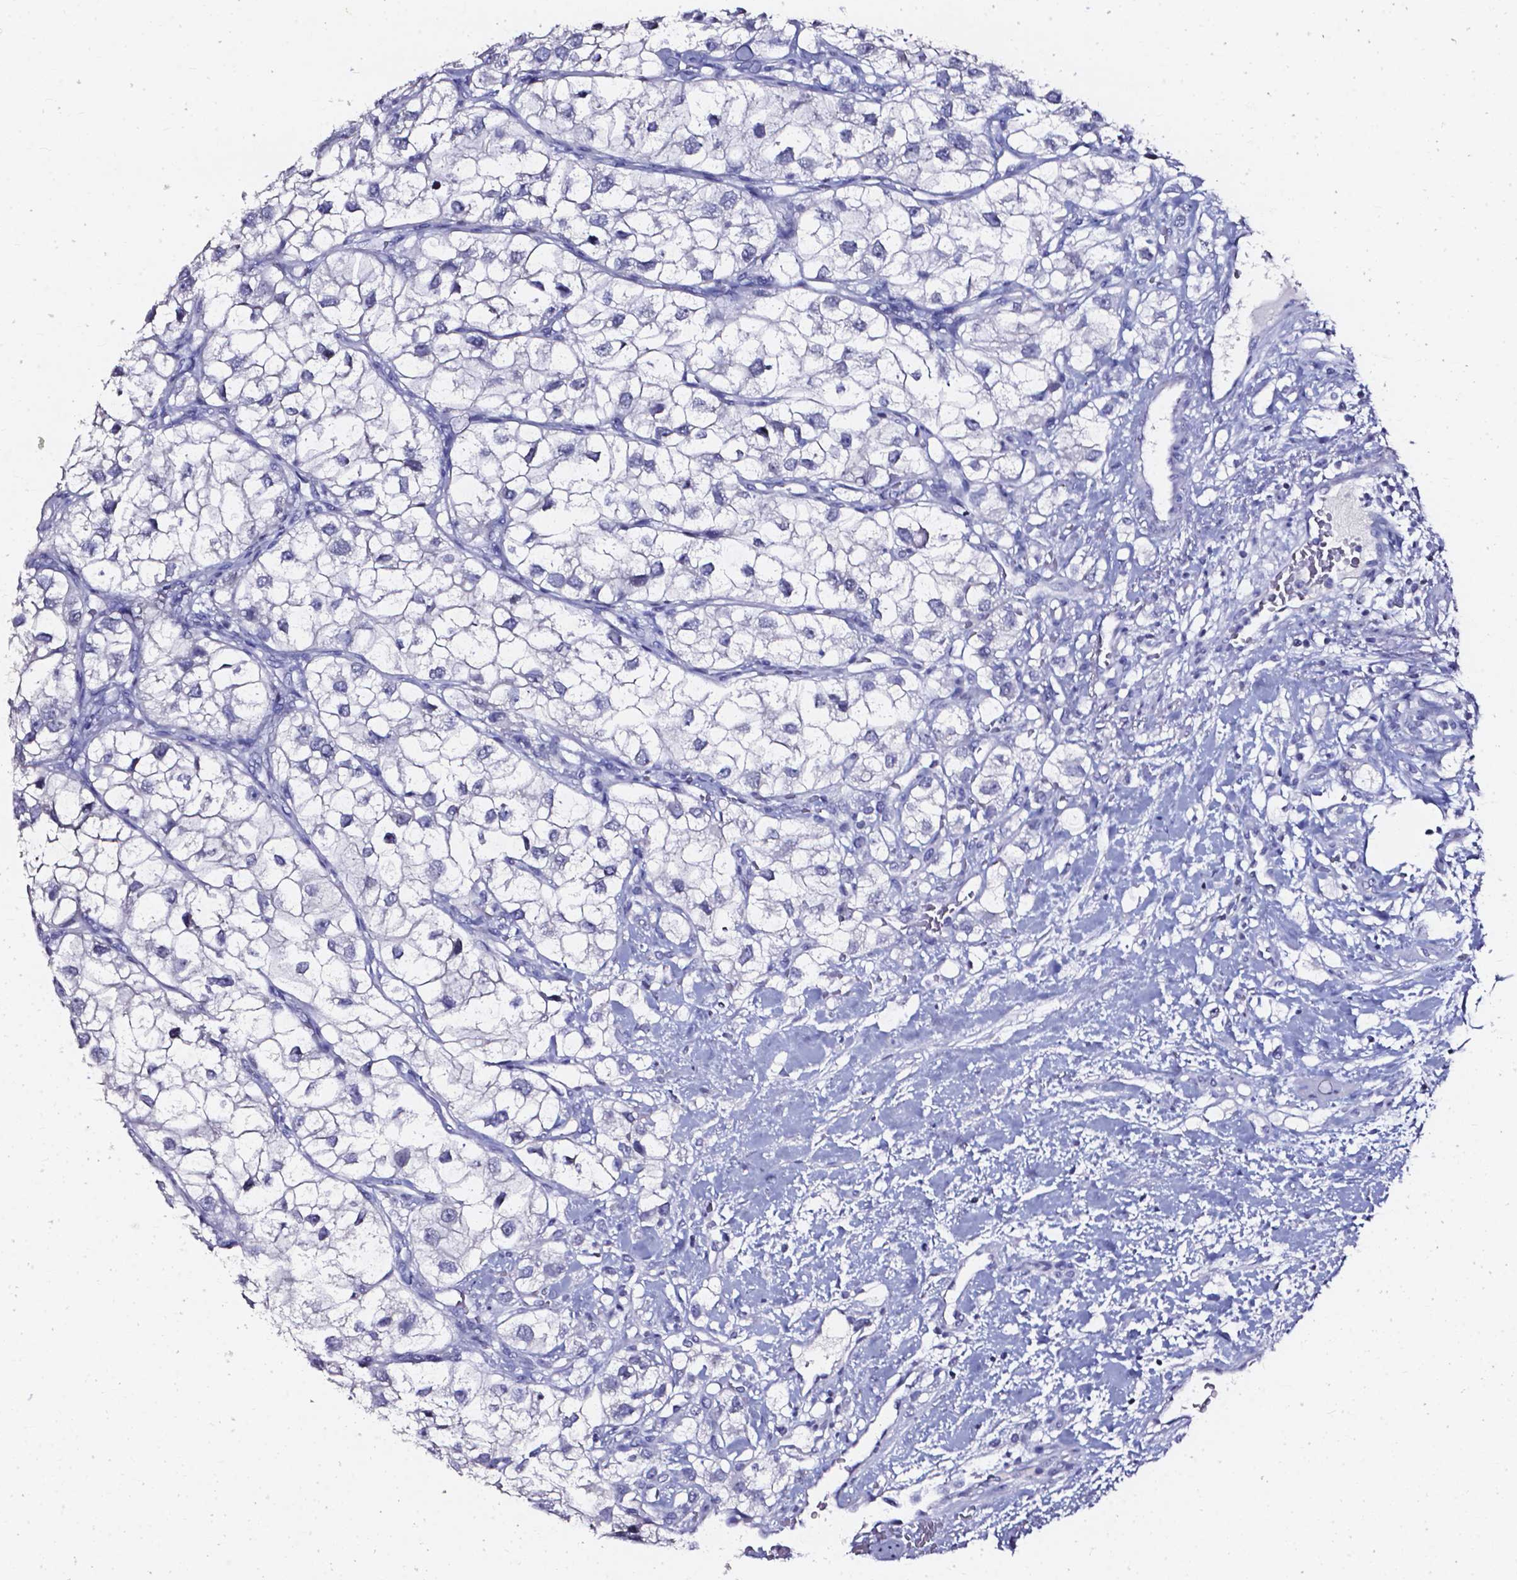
{"staining": {"intensity": "negative", "quantity": "none", "location": "none"}, "tissue": "renal cancer", "cell_type": "Tumor cells", "image_type": "cancer", "snomed": [{"axis": "morphology", "description": "Adenocarcinoma, NOS"}, {"axis": "topography", "description": "Kidney"}], "caption": "Immunohistochemical staining of human renal cancer shows no significant positivity in tumor cells. The staining was performed using DAB to visualize the protein expression in brown, while the nuclei were stained in blue with hematoxylin (Magnification: 20x).", "gene": "AKR1B10", "patient": {"sex": "male", "age": 59}}